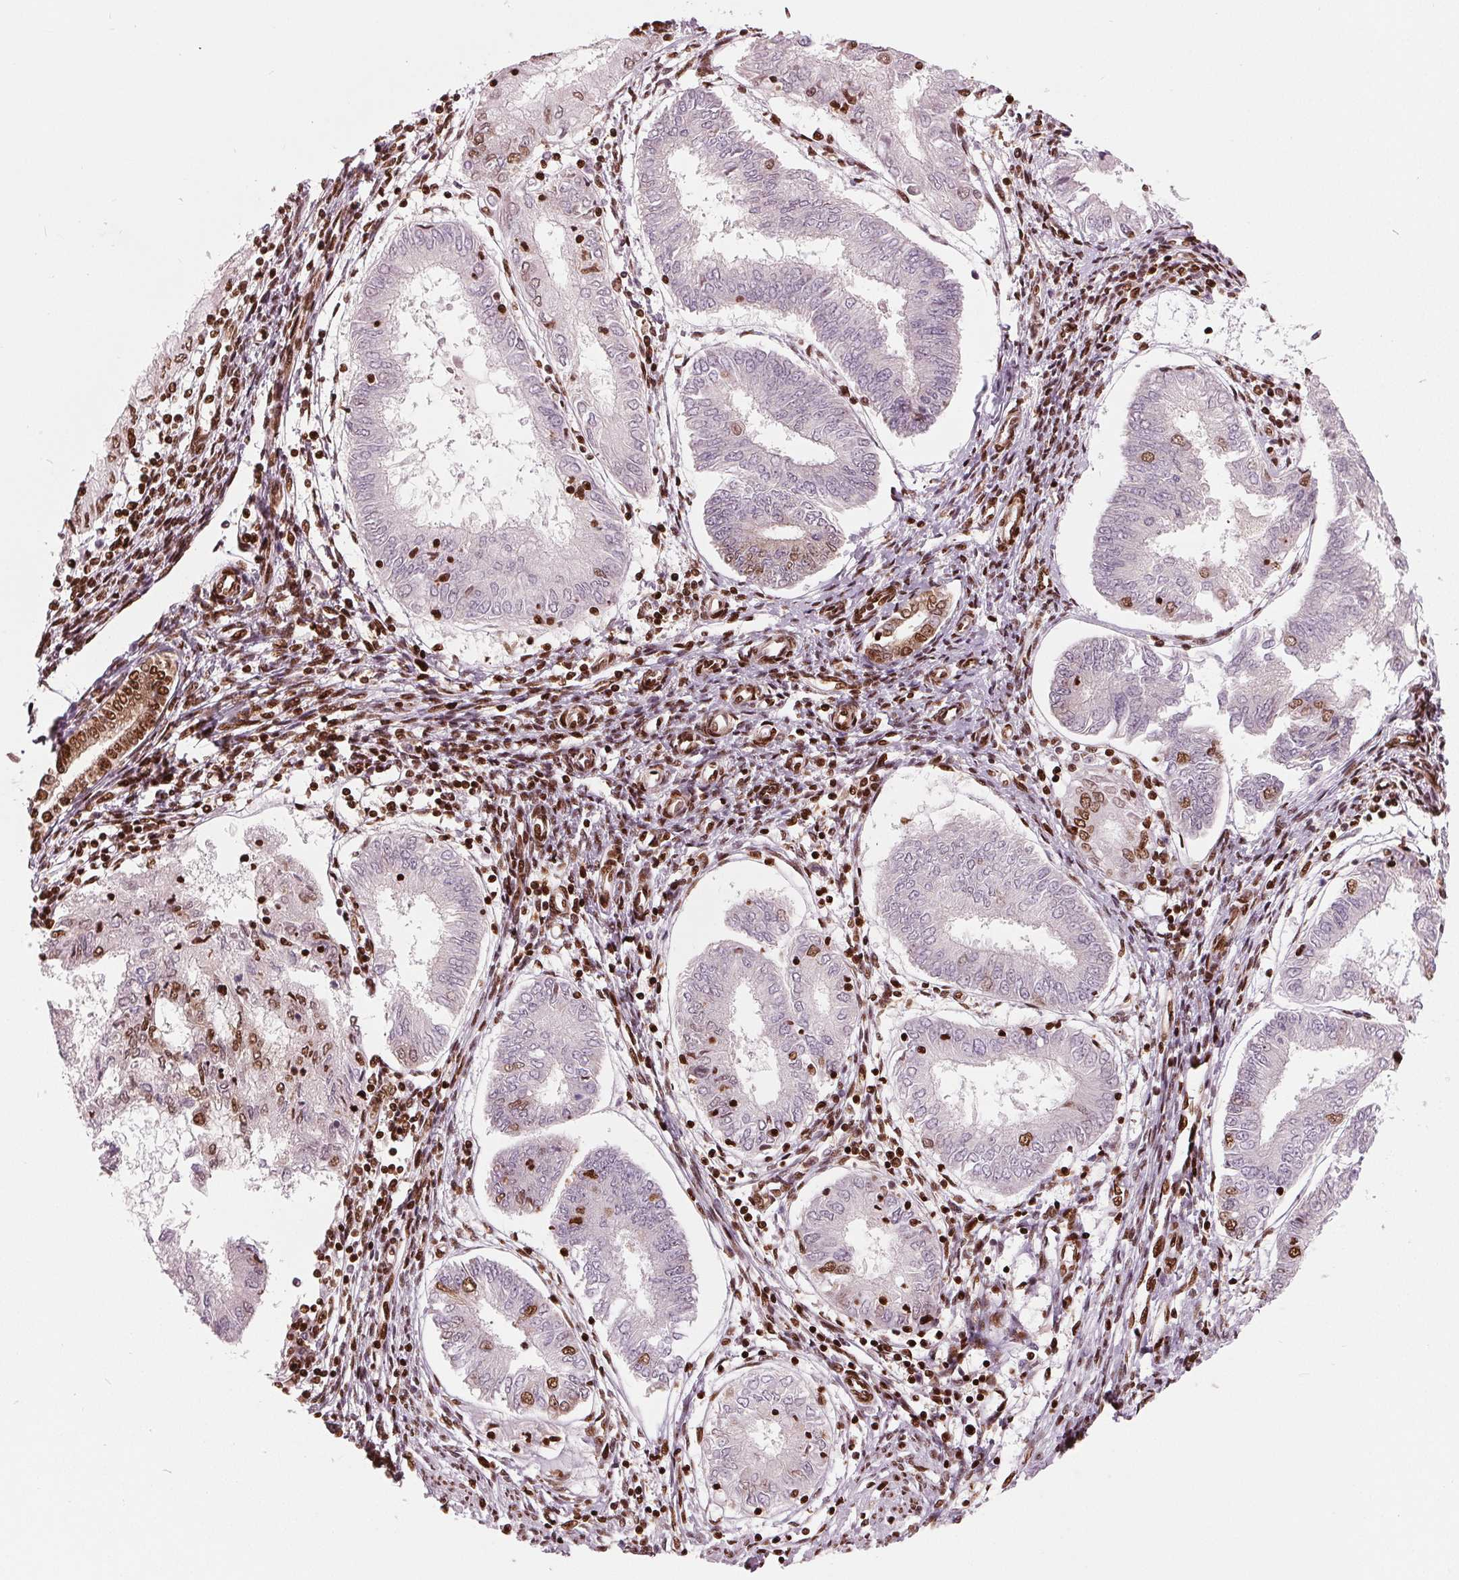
{"staining": {"intensity": "strong", "quantity": "<25%", "location": "nuclear"}, "tissue": "endometrial cancer", "cell_type": "Tumor cells", "image_type": "cancer", "snomed": [{"axis": "morphology", "description": "Adenocarcinoma, NOS"}, {"axis": "topography", "description": "Endometrium"}], "caption": "Immunohistochemical staining of adenocarcinoma (endometrial) demonstrates medium levels of strong nuclear protein staining in approximately <25% of tumor cells. The protein of interest is shown in brown color, while the nuclei are stained blue.", "gene": "BRD4", "patient": {"sex": "female", "age": 68}}